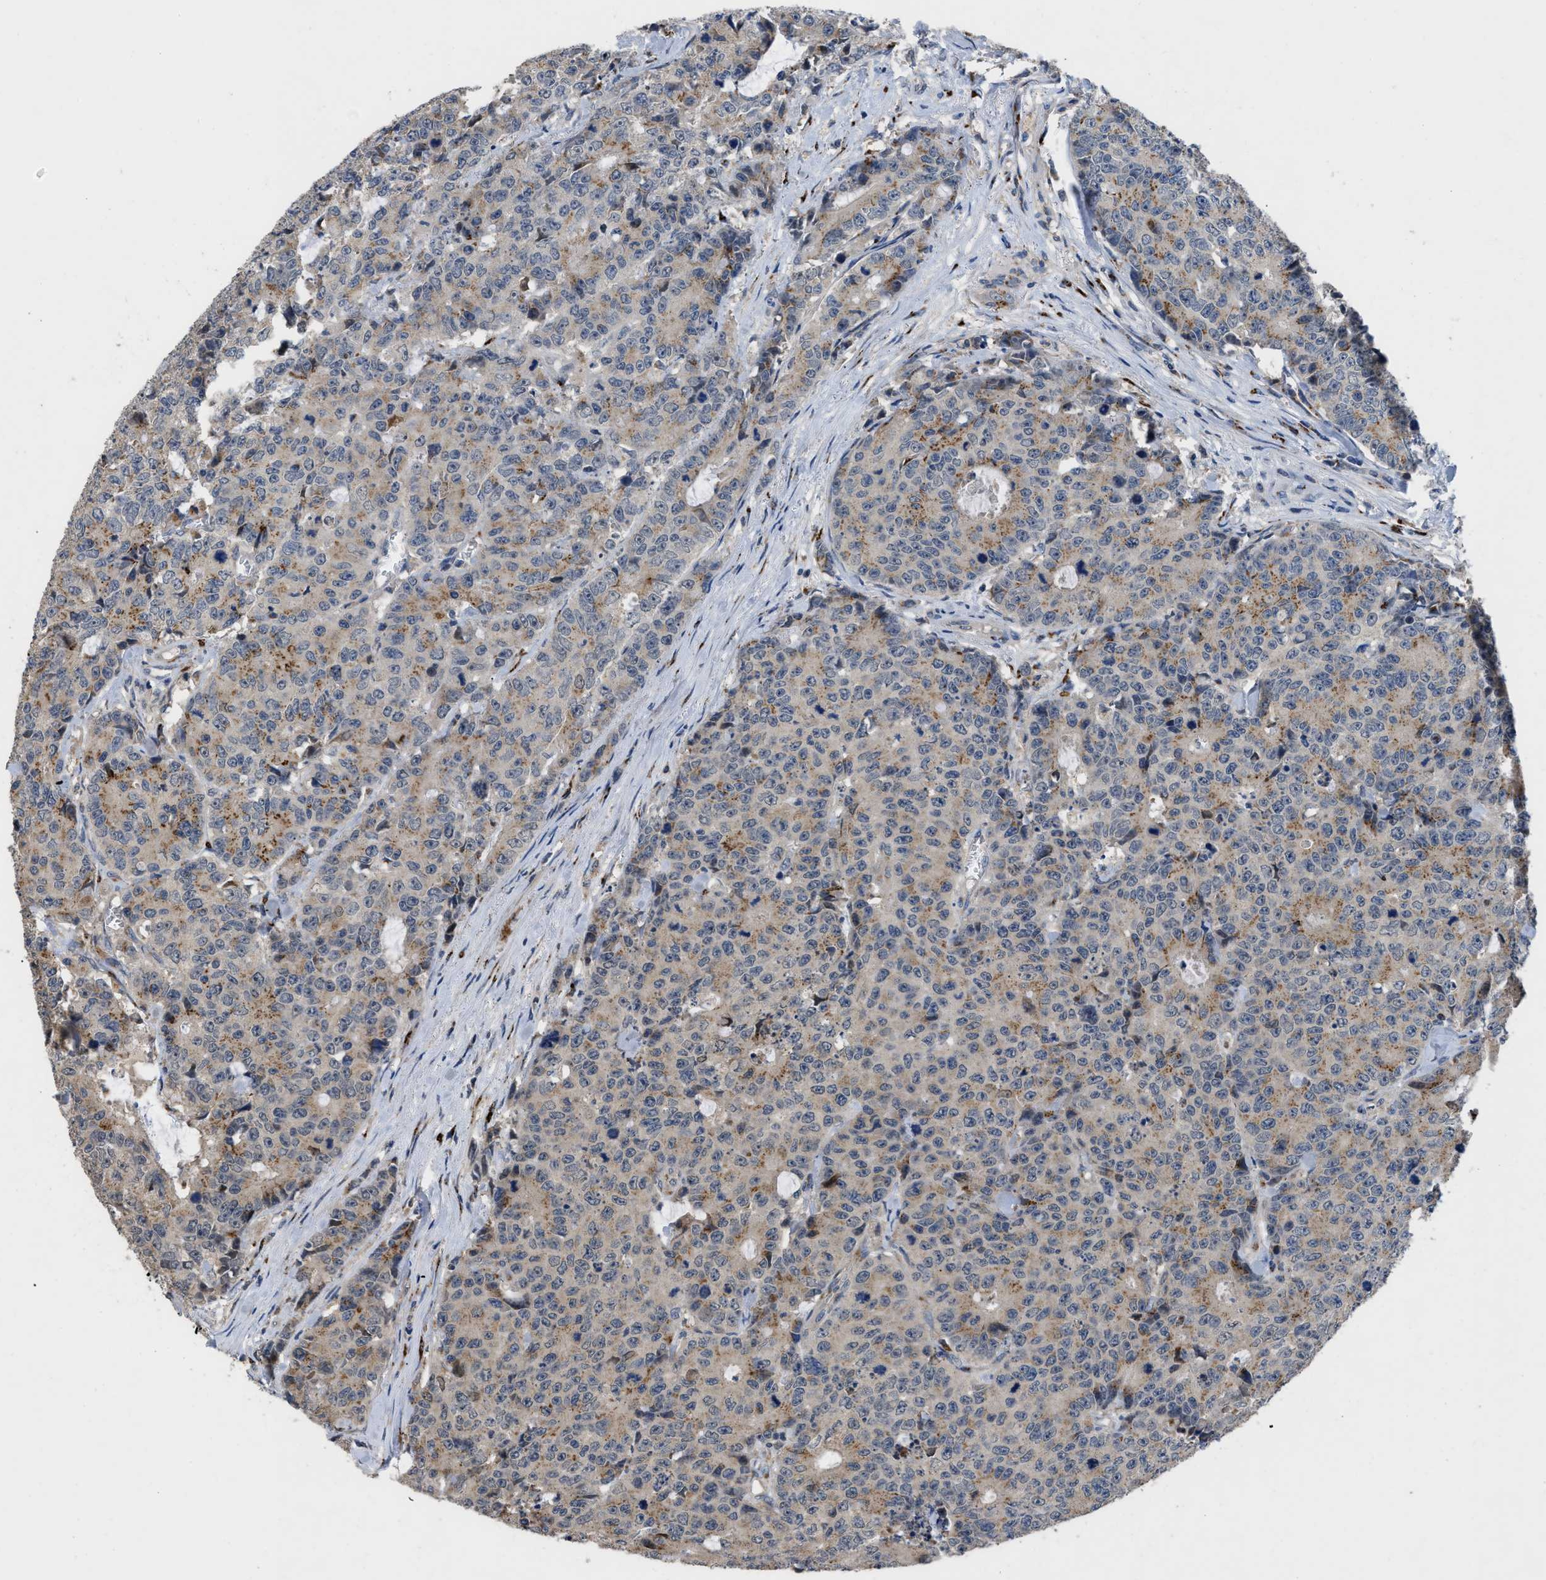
{"staining": {"intensity": "moderate", "quantity": "25%-75%", "location": "cytoplasmic/membranous"}, "tissue": "colorectal cancer", "cell_type": "Tumor cells", "image_type": "cancer", "snomed": [{"axis": "morphology", "description": "Adenocarcinoma, NOS"}, {"axis": "topography", "description": "Colon"}], "caption": "Moderate cytoplasmic/membranous staining is present in about 25%-75% of tumor cells in colorectal cancer. (Brightfield microscopy of DAB IHC at high magnification).", "gene": "SIK2", "patient": {"sex": "female", "age": 86}}